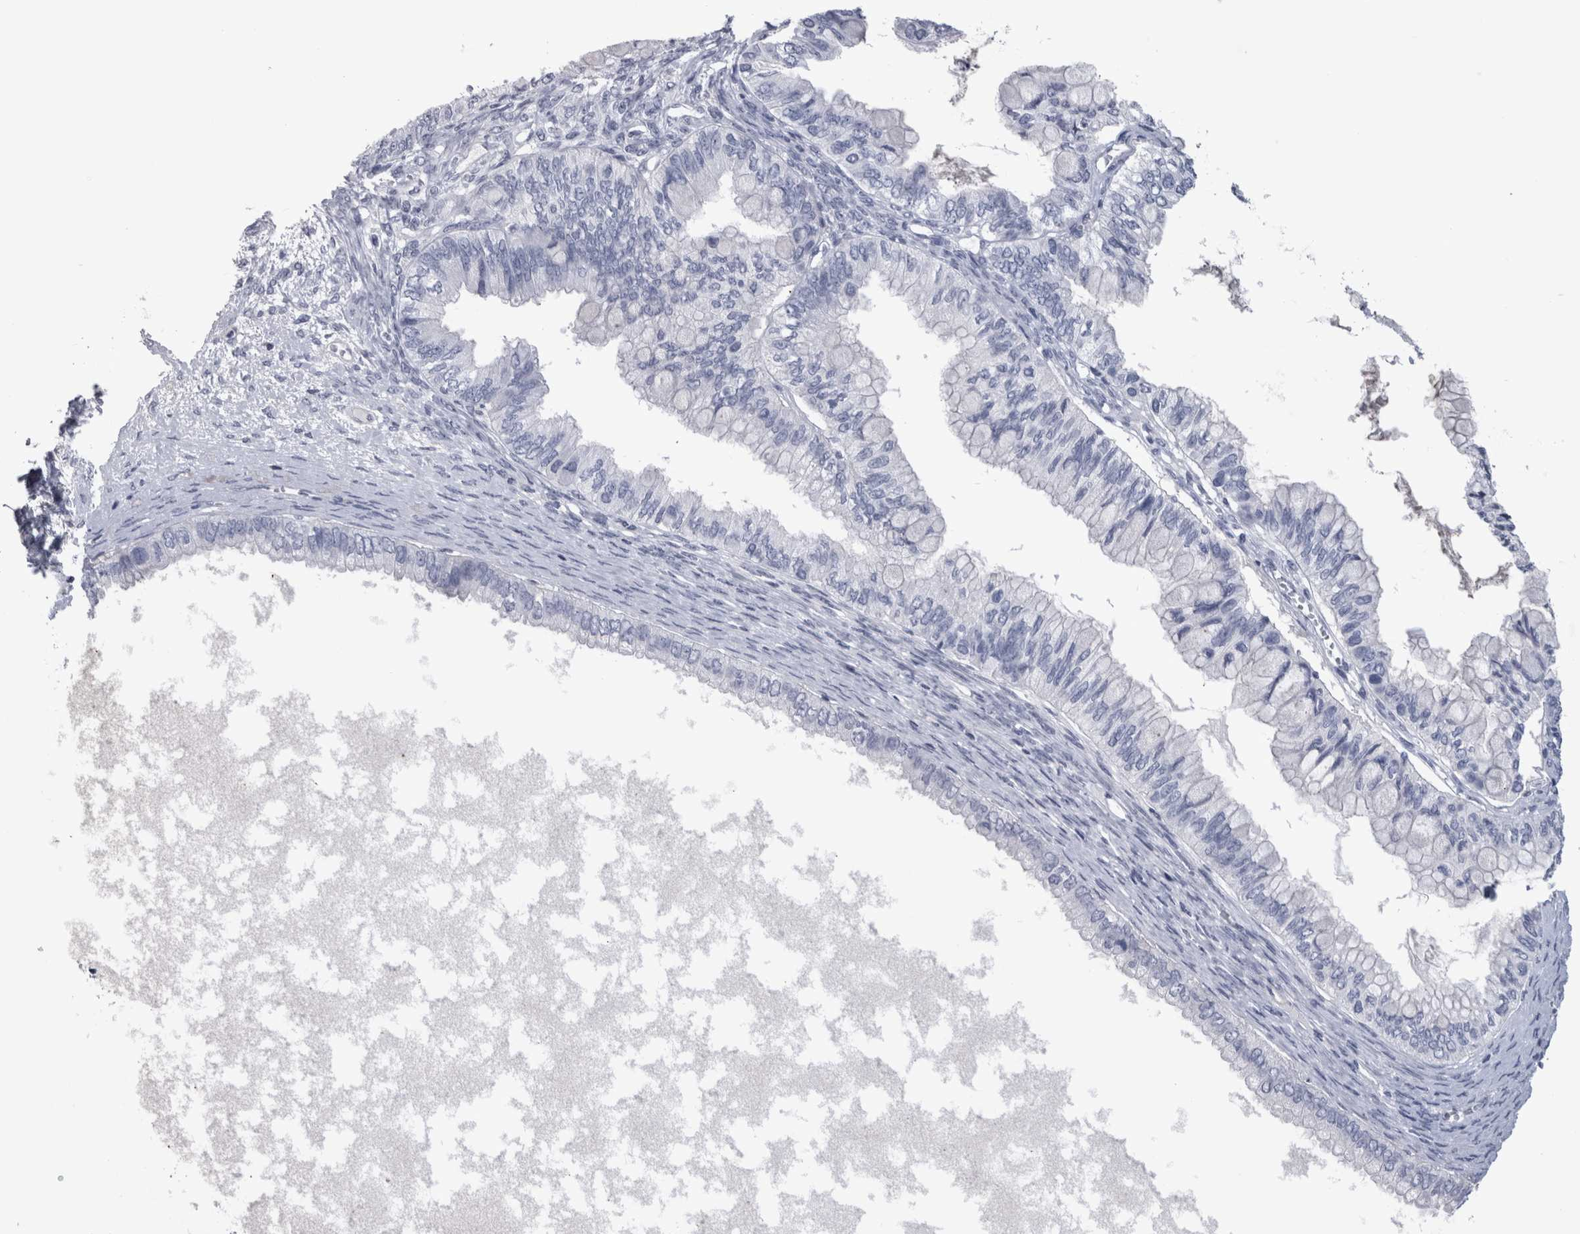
{"staining": {"intensity": "negative", "quantity": "none", "location": "none"}, "tissue": "ovarian cancer", "cell_type": "Tumor cells", "image_type": "cancer", "snomed": [{"axis": "morphology", "description": "Cystadenocarcinoma, mucinous, NOS"}, {"axis": "topography", "description": "Ovary"}], "caption": "This is an immunohistochemistry (IHC) image of ovarian cancer. There is no positivity in tumor cells.", "gene": "PAX5", "patient": {"sex": "female", "age": 80}}